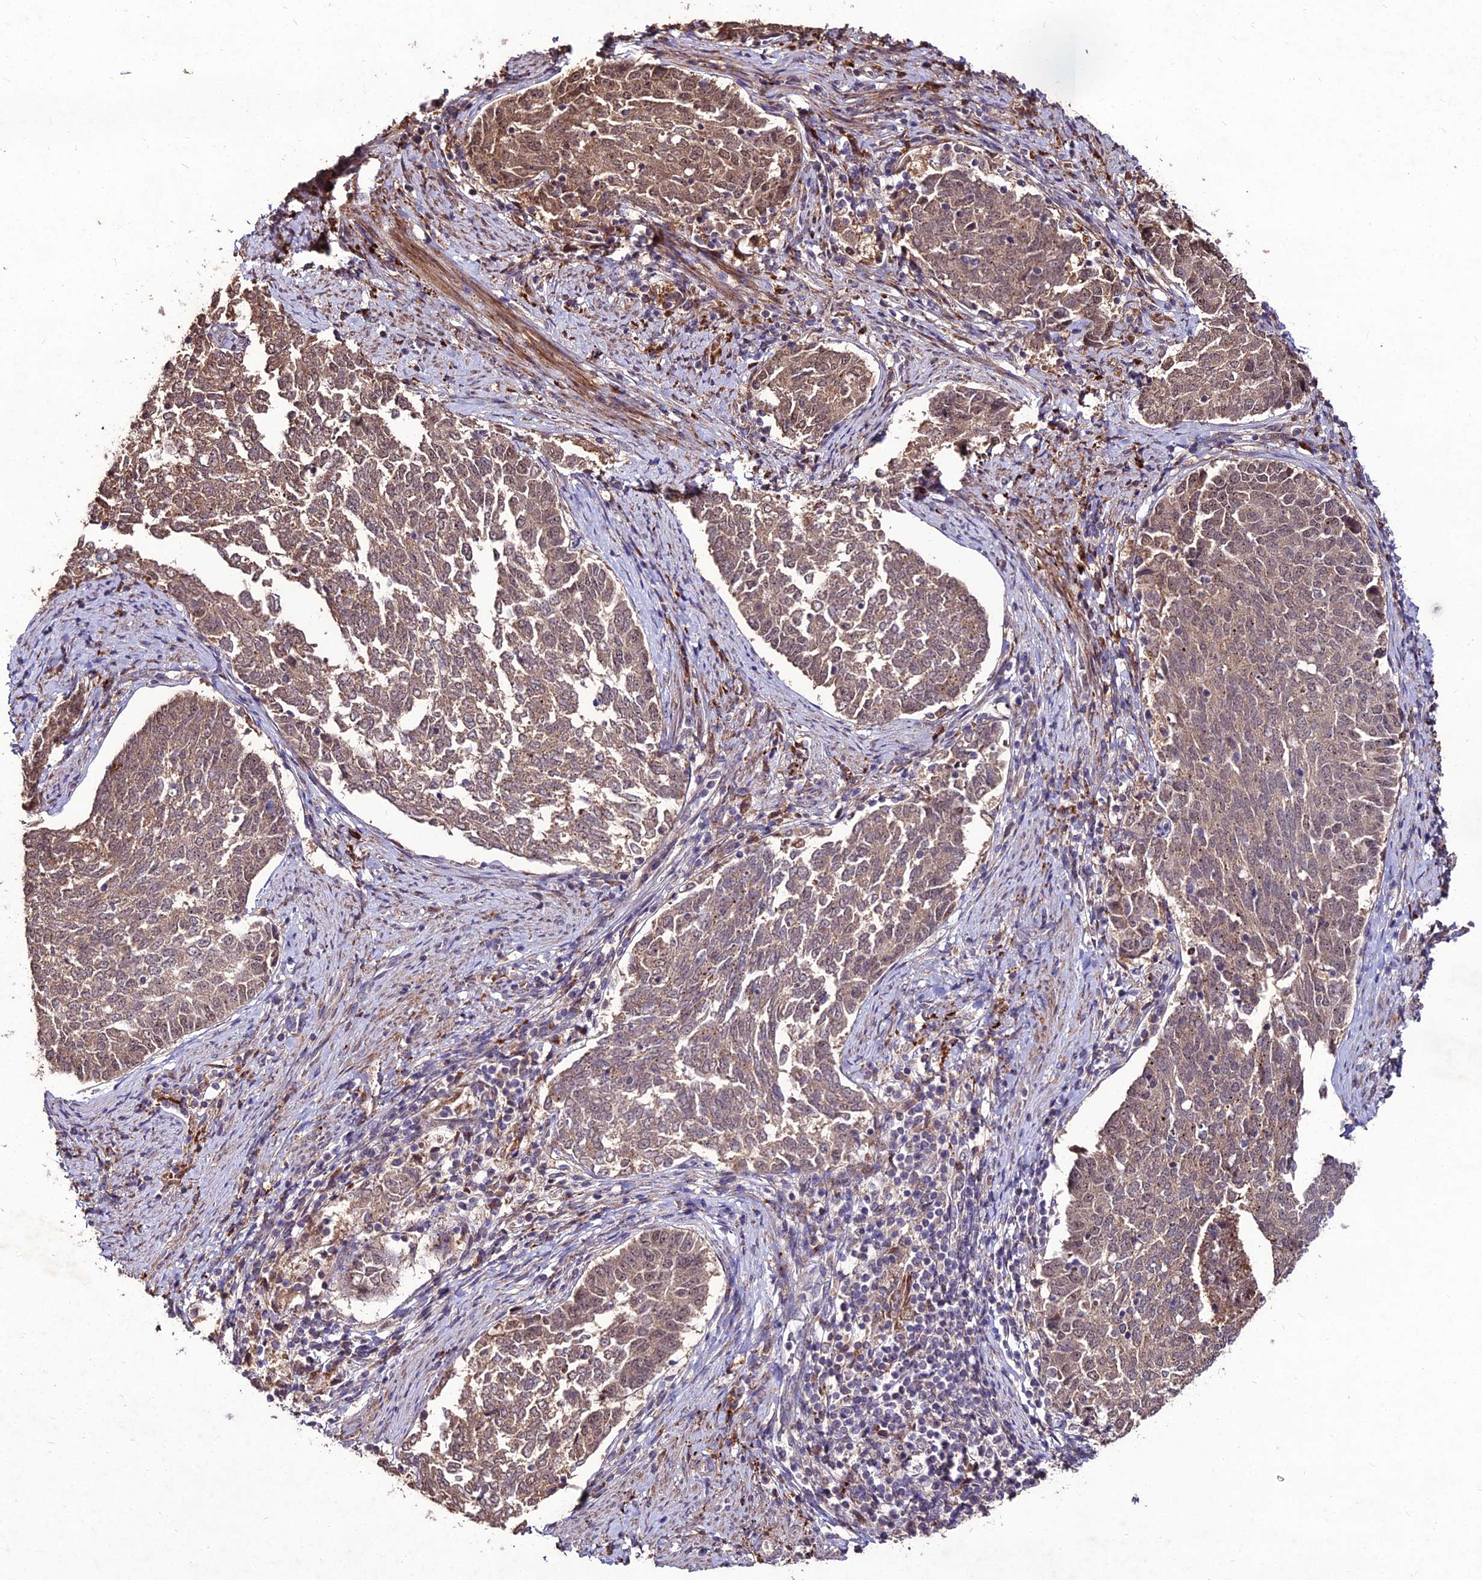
{"staining": {"intensity": "weak", "quantity": ">75%", "location": "cytoplasmic/membranous"}, "tissue": "endometrial cancer", "cell_type": "Tumor cells", "image_type": "cancer", "snomed": [{"axis": "morphology", "description": "Adenocarcinoma, NOS"}, {"axis": "topography", "description": "Endometrium"}], "caption": "Protein staining of endometrial cancer (adenocarcinoma) tissue exhibits weak cytoplasmic/membranous positivity in about >75% of tumor cells. Ihc stains the protein of interest in brown and the nuclei are stained blue.", "gene": "ZNF766", "patient": {"sex": "female", "age": 80}}